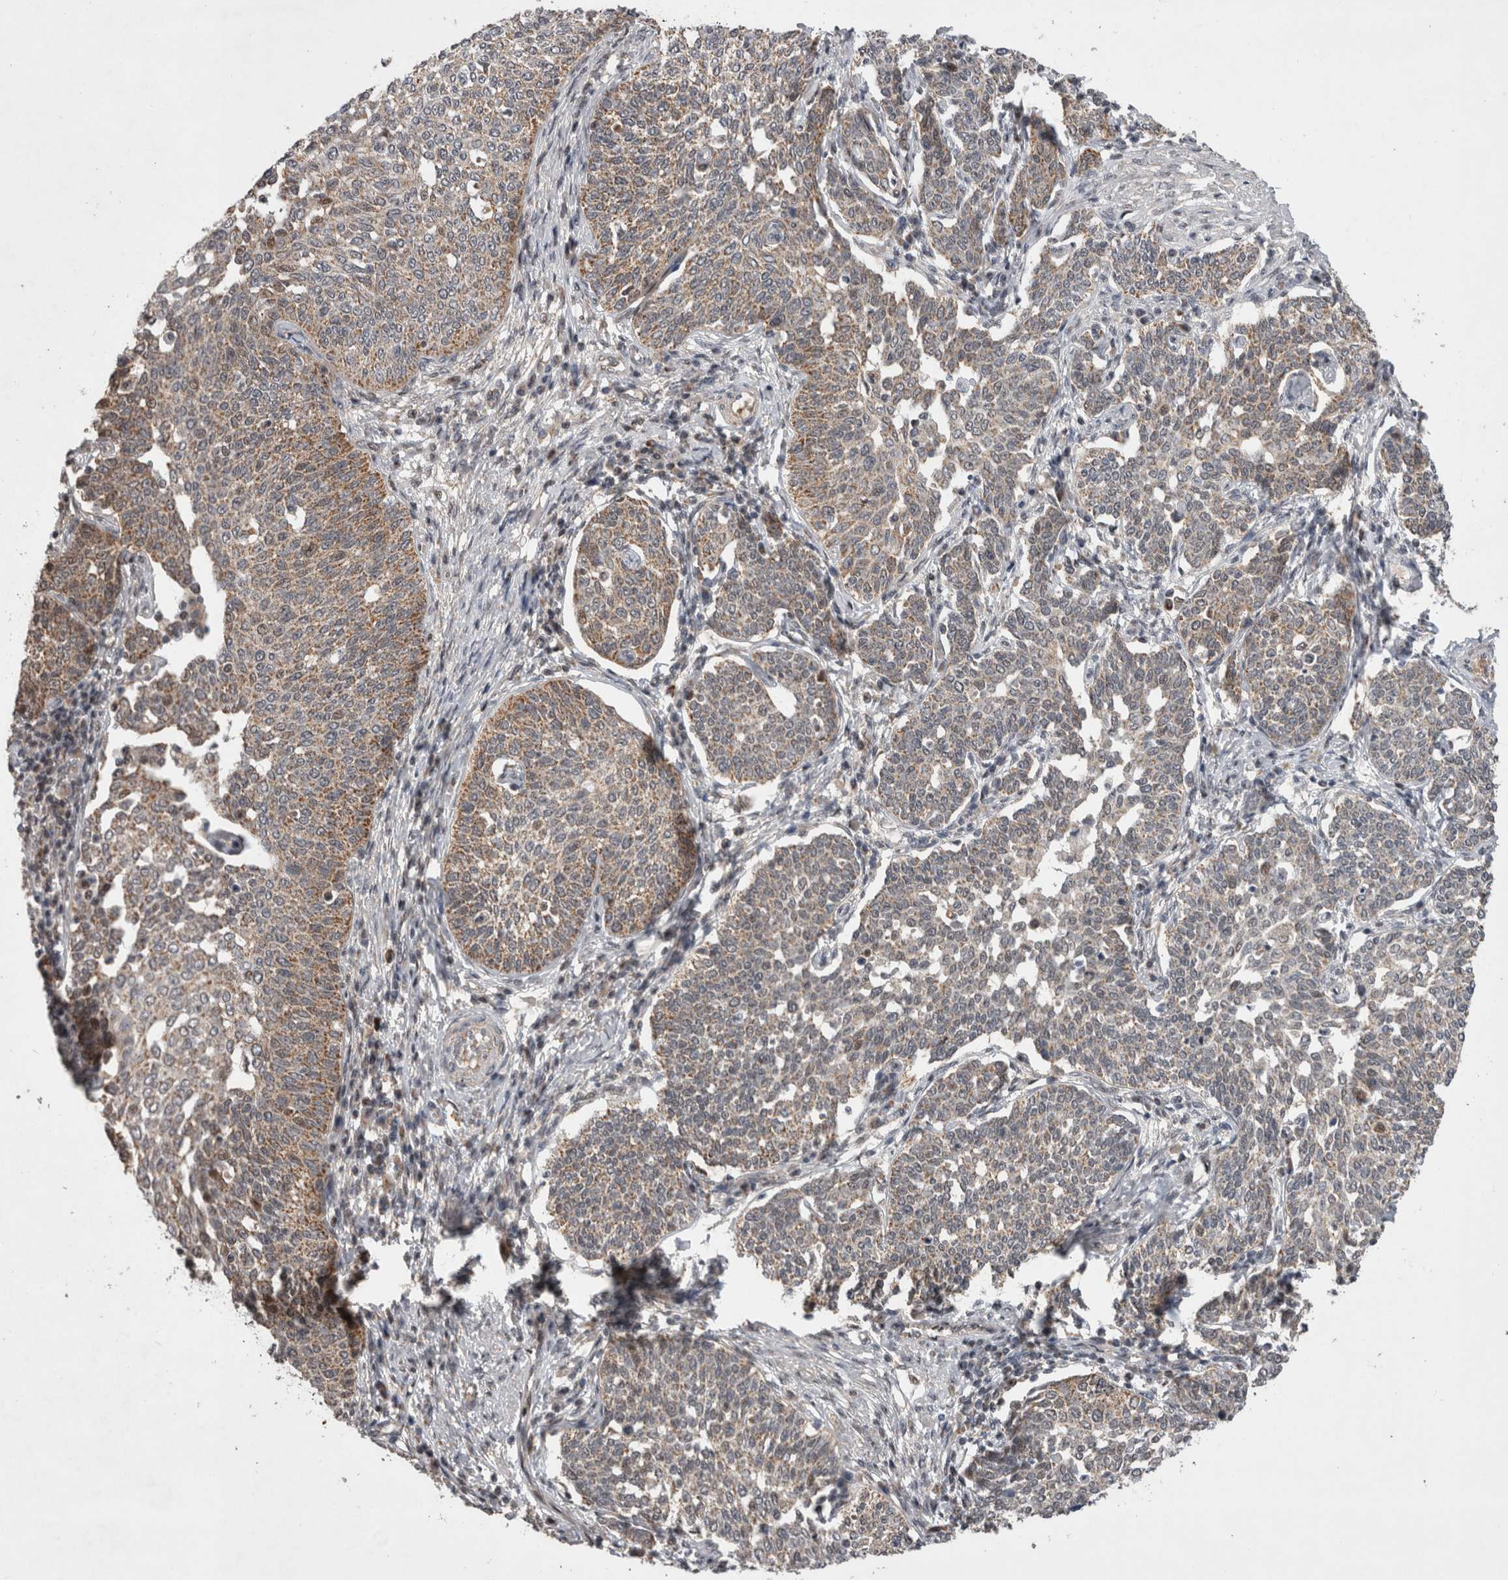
{"staining": {"intensity": "moderate", "quantity": "25%-75%", "location": "cytoplasmic/membranous"}, "tissue": "cervical cancer", "cell_type": "Tumor cells", "image_type": "cancer", "snomed": [{"axis": "morphology", "description": "Squamous cell carcinoma, NOS"}, {"axis": "topography", "description": "Cervix"}], "caption": "This photomicrograph shows immunohistochemistry (IHC) staining of human cervical cancer (squamous cell carcinoma), with medium moderate cytoplasmic/membranous expression in approximately 25%-75% of tumor cells.", "gene": "MRPL37", "patient": {"sex": "female", "age": 34}}